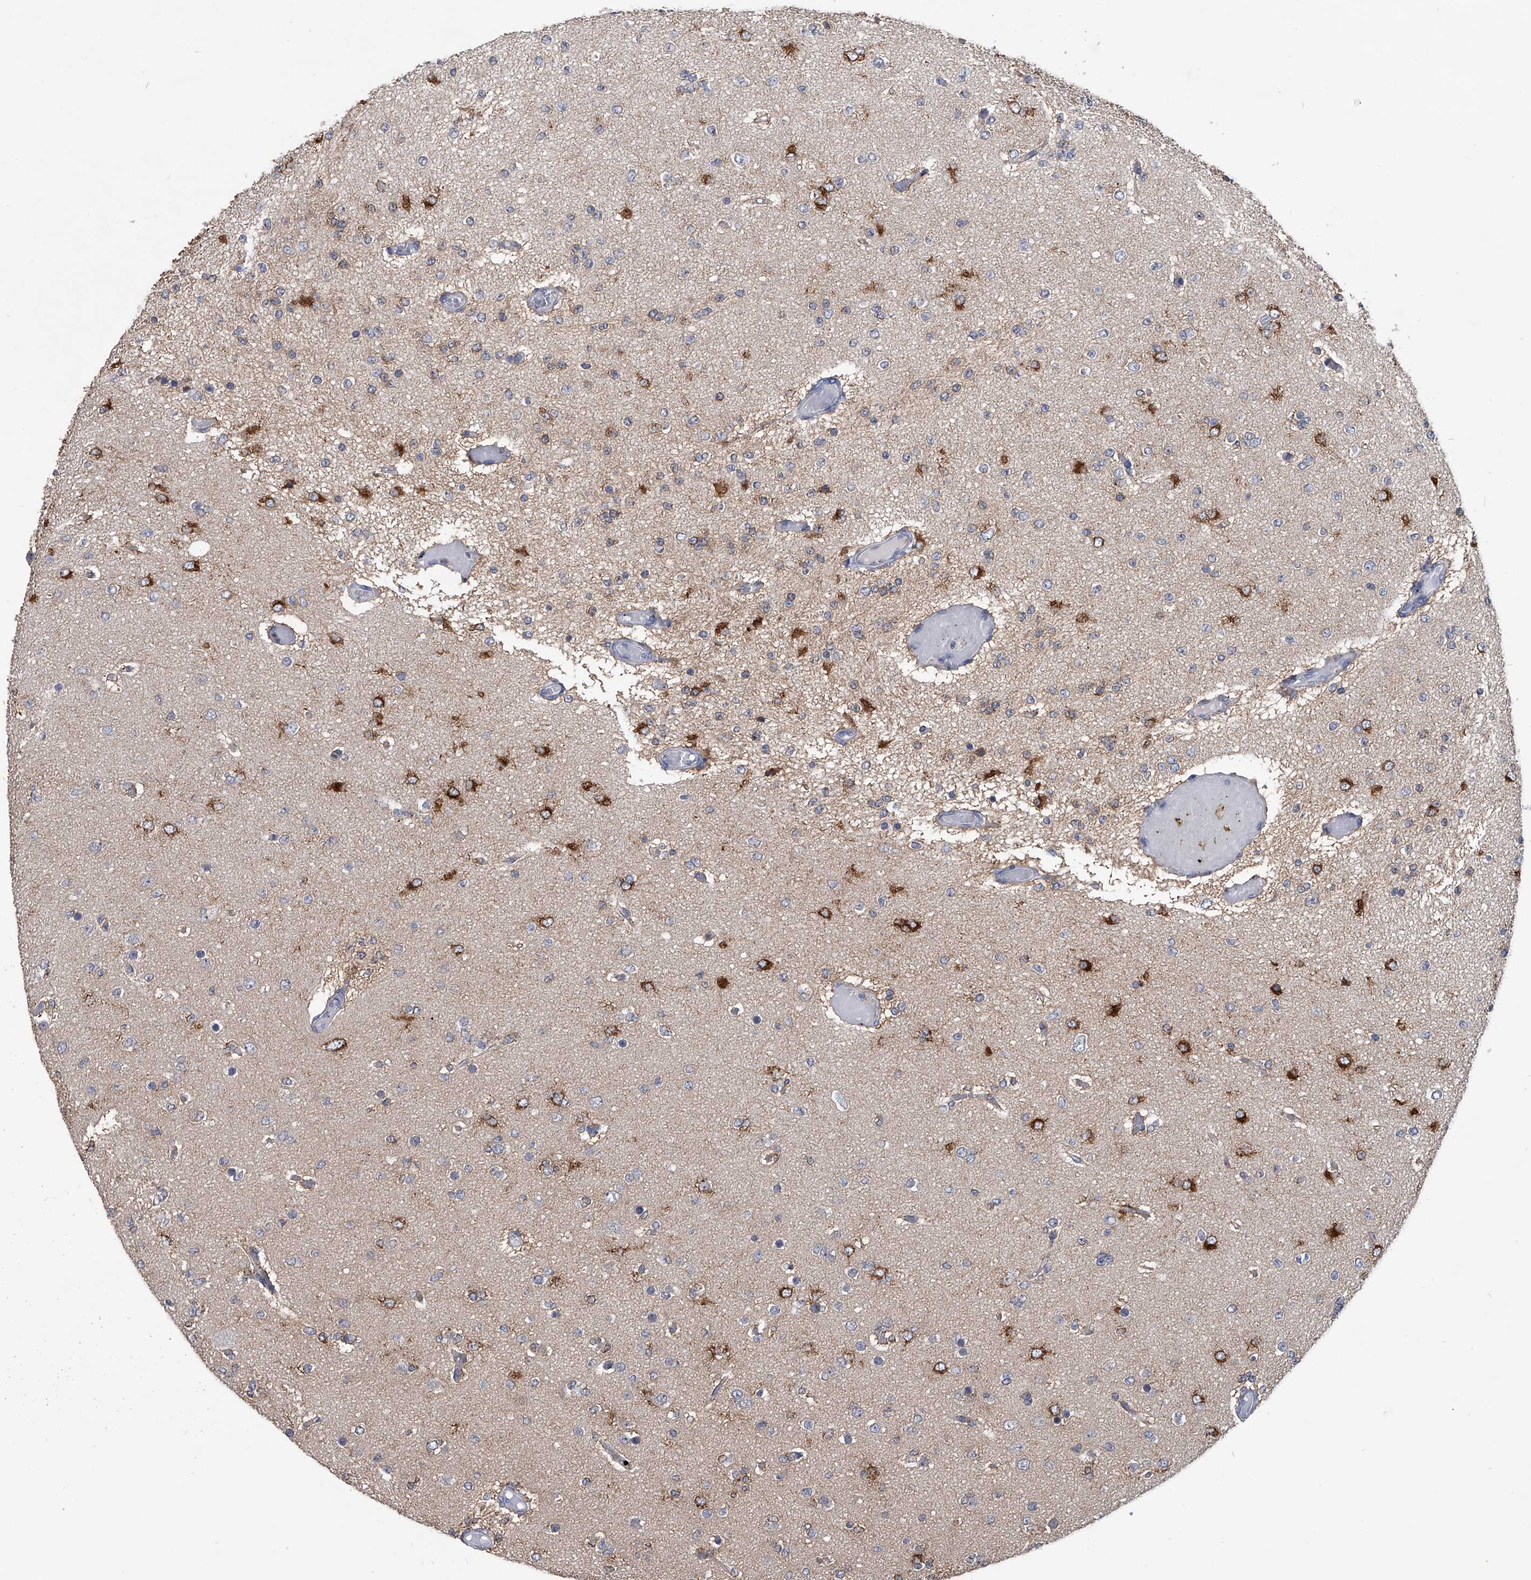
{"staining": {"intensity": "strong", "quantity": "<25%", "location": "cytoplasmic/membranous"}, "tissue": "glioma", "cell_type": "Tumor cells", "image_type": "cancer", "snomed": [{"axis": "morphology", "description": "Glioma, malignant, Low grade"}, {"axis": "topography", "description": "Brain"}], "caption": "Immunohistochemistry histopathology image of neoplastic tissue: malignant glioma (low-grade) stained using IHC displays medium levels of strong protein expression localized specifically in the cytoplasmic/membranous of tumor cells, appearing as a cytoplasmic/membranous brown color.", "gene": "MAP4K3", "patient": {"sex": "female", "age": 22}}